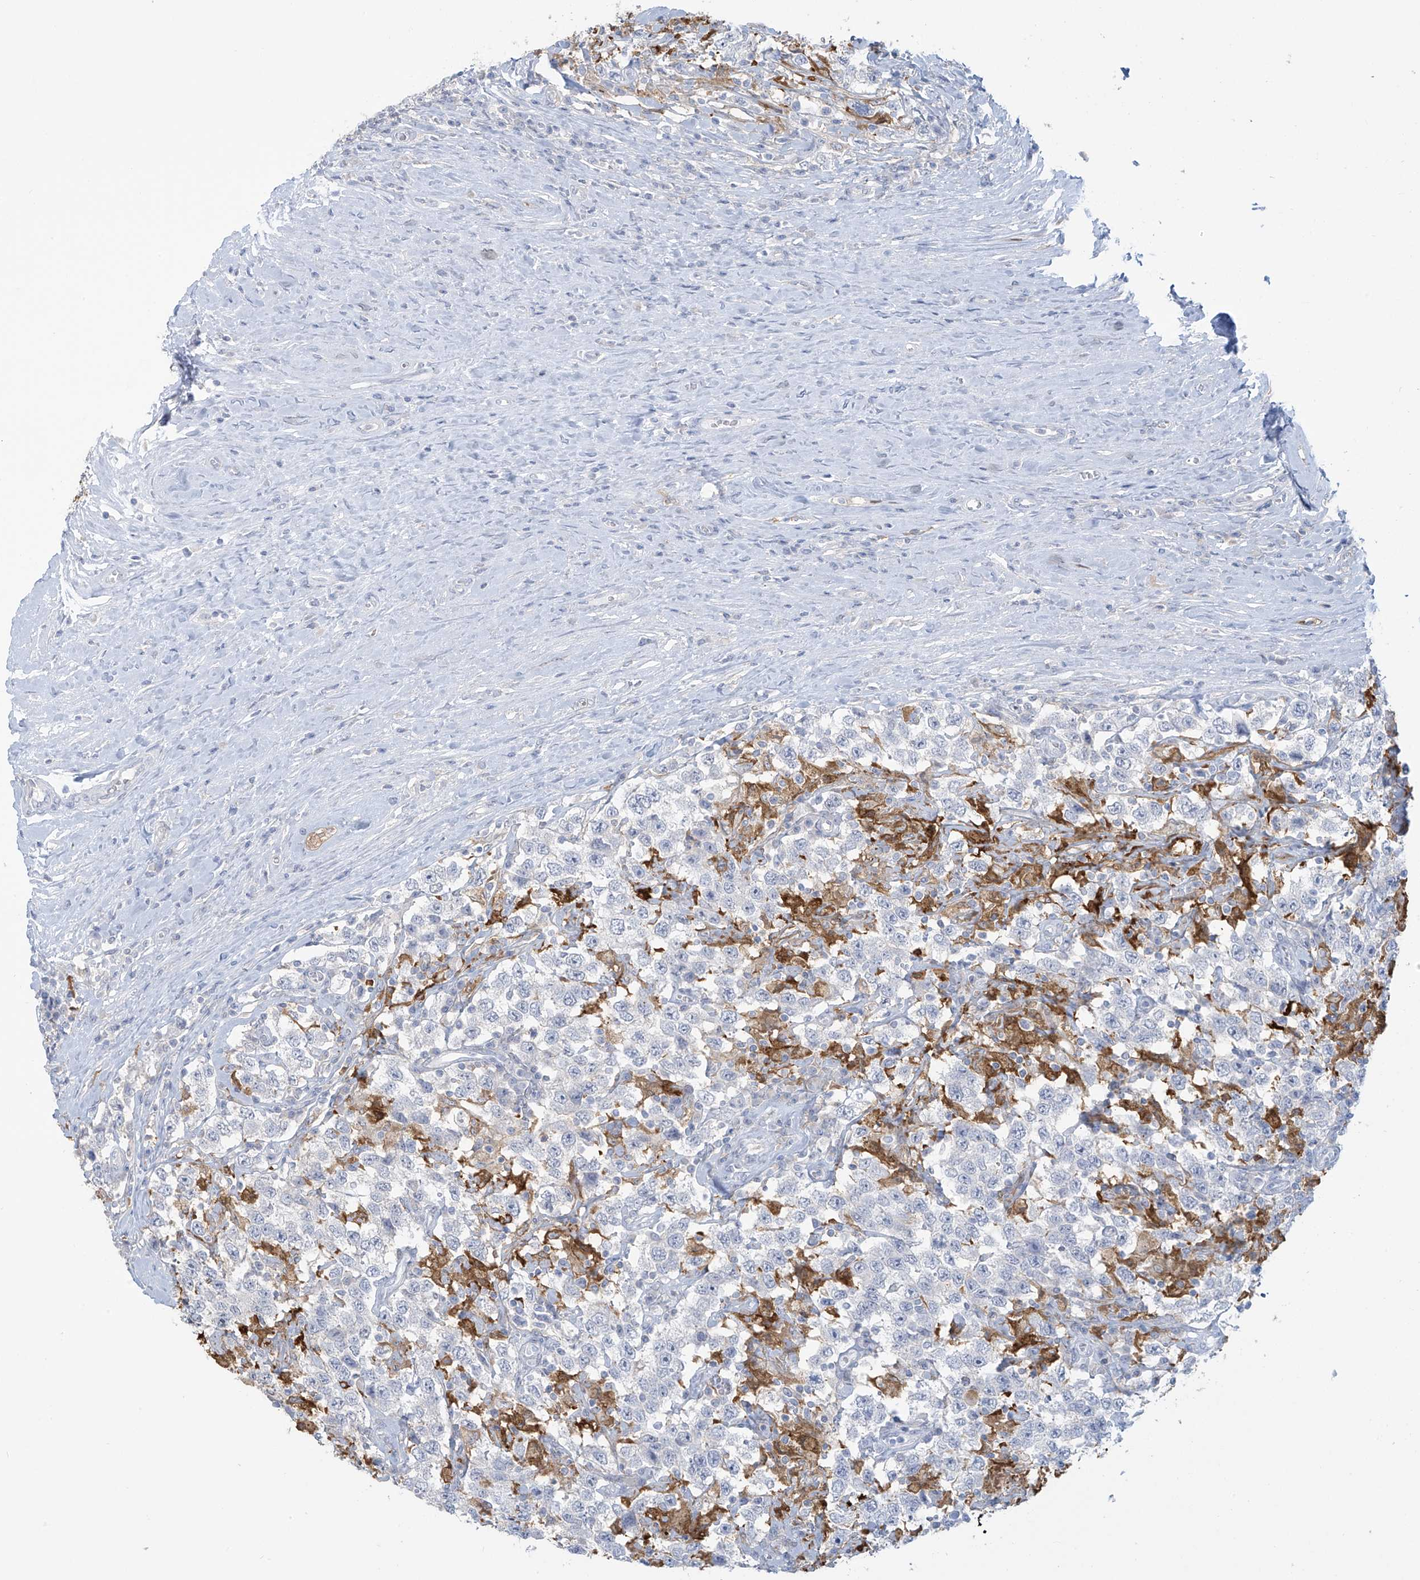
{"staining": {"intensity": "negative", "quantity": "none", "location": "none"}, "tissue": "testis cancer", "cell_type": "Tumor cells", "image_type": "cancer", "snomed": [{"axis": "morphology", "description": "Seminoma, NOS"}, {"axis": "topography", "description": "Testis"}], "caption": "DAB (3,3'-diaminobenzidine) immunohistochemical staining of testis seminoma displays no significant positivity in tumor cells. The staining is performed using DAB brown chromogen with nuclei counter-stained in using hematoxylin.", "gene": "TAGAP", "patient": {"sex": "male", "age": 41}}